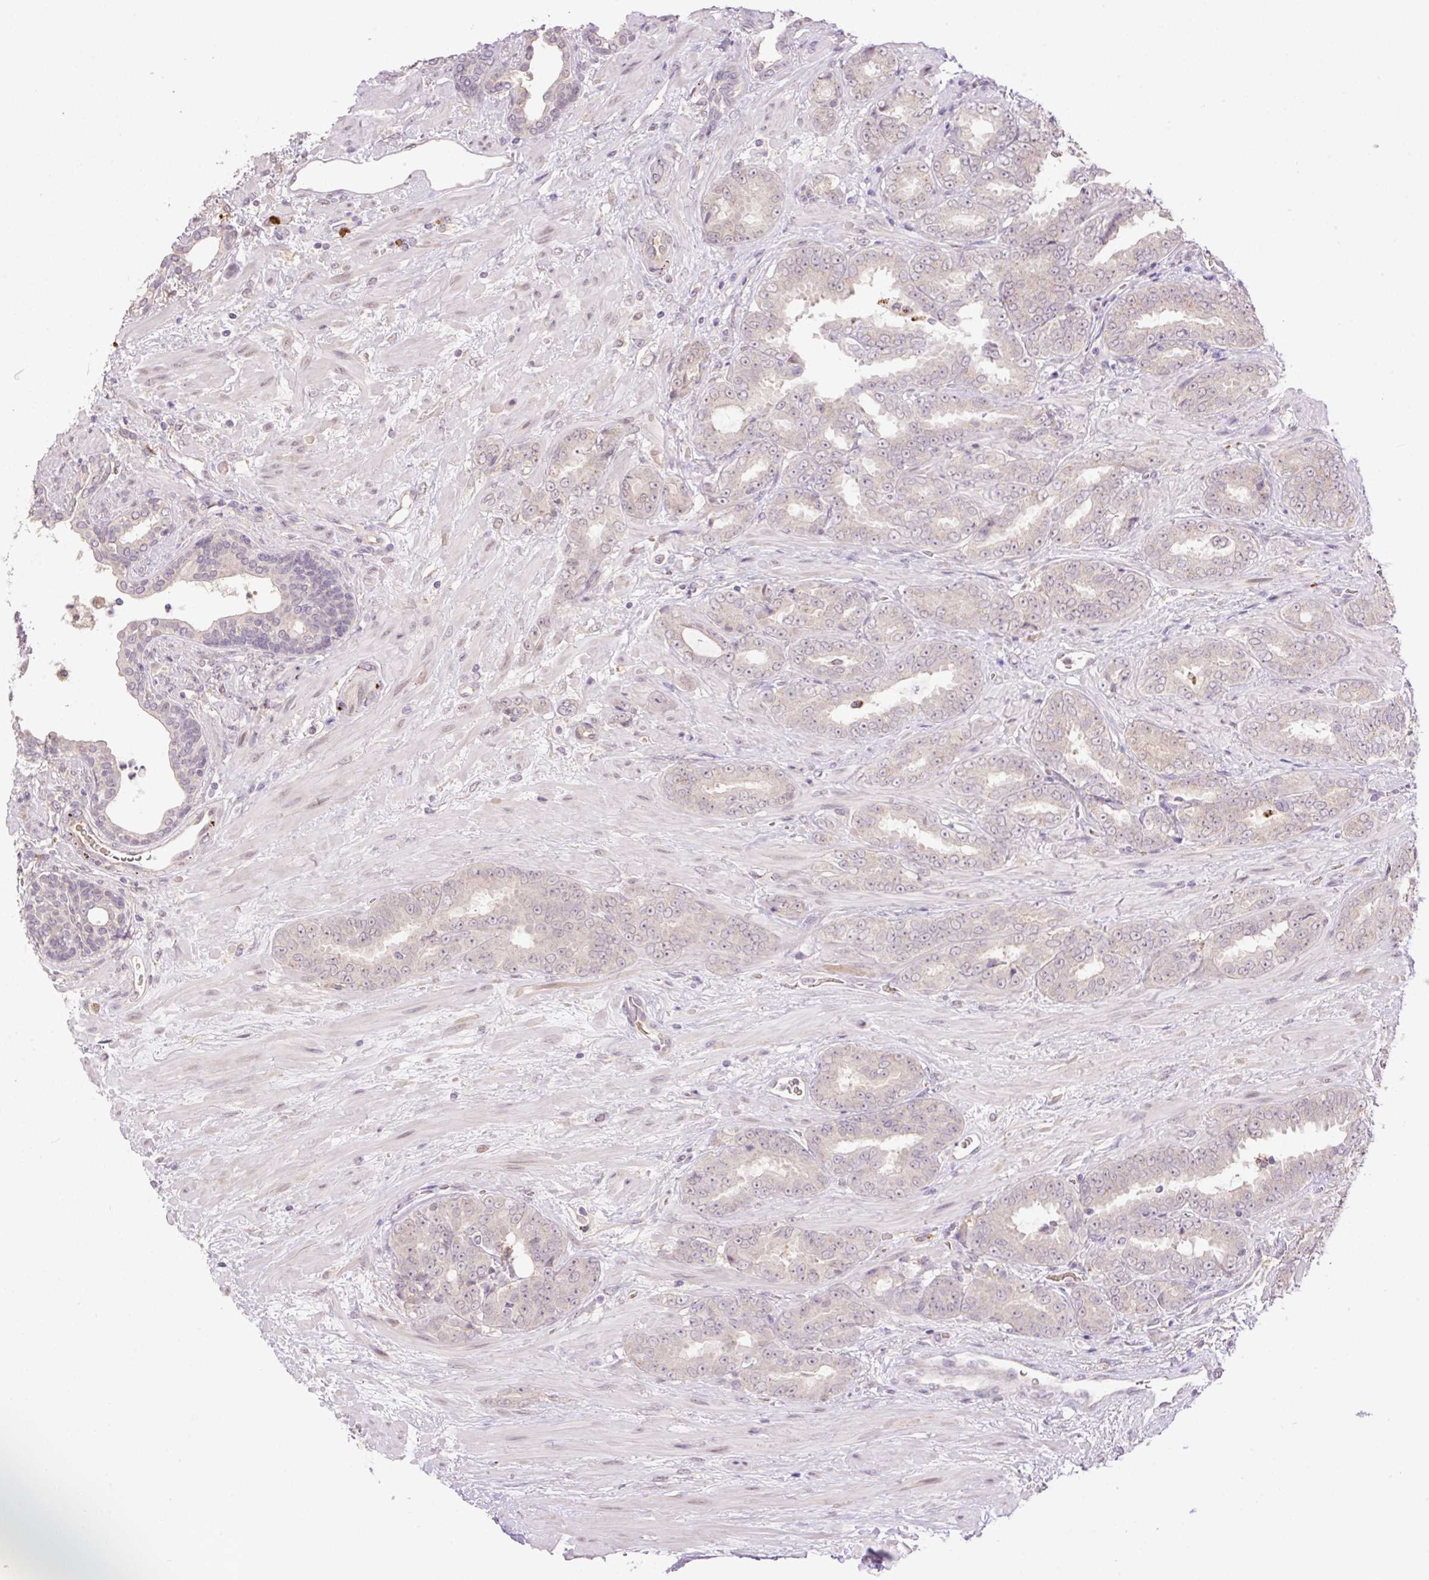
{"staining": {"intensity": "negative", "quantity": "none", "location": "none"}, "tissue": "prostate cancer", "cell_type": "Tumor cells", "image_type": "cancer", "snomed": [{"axis": "morphology", "description": "Adenocarcinoma, High grade"}, {"axis": "topography", "description": "Prostate"}], "caption": "Immunohistochemistry (IHC) image of neoplastic tissue: human prostate cancer (adenocarcinoma (high-grade)) stained with DAB (3,3'-diaminobenzidine) shows no significant protein expression in tumor cells.", "gene": "HABP4", "patient": {"sex": "male", "age": 72}}